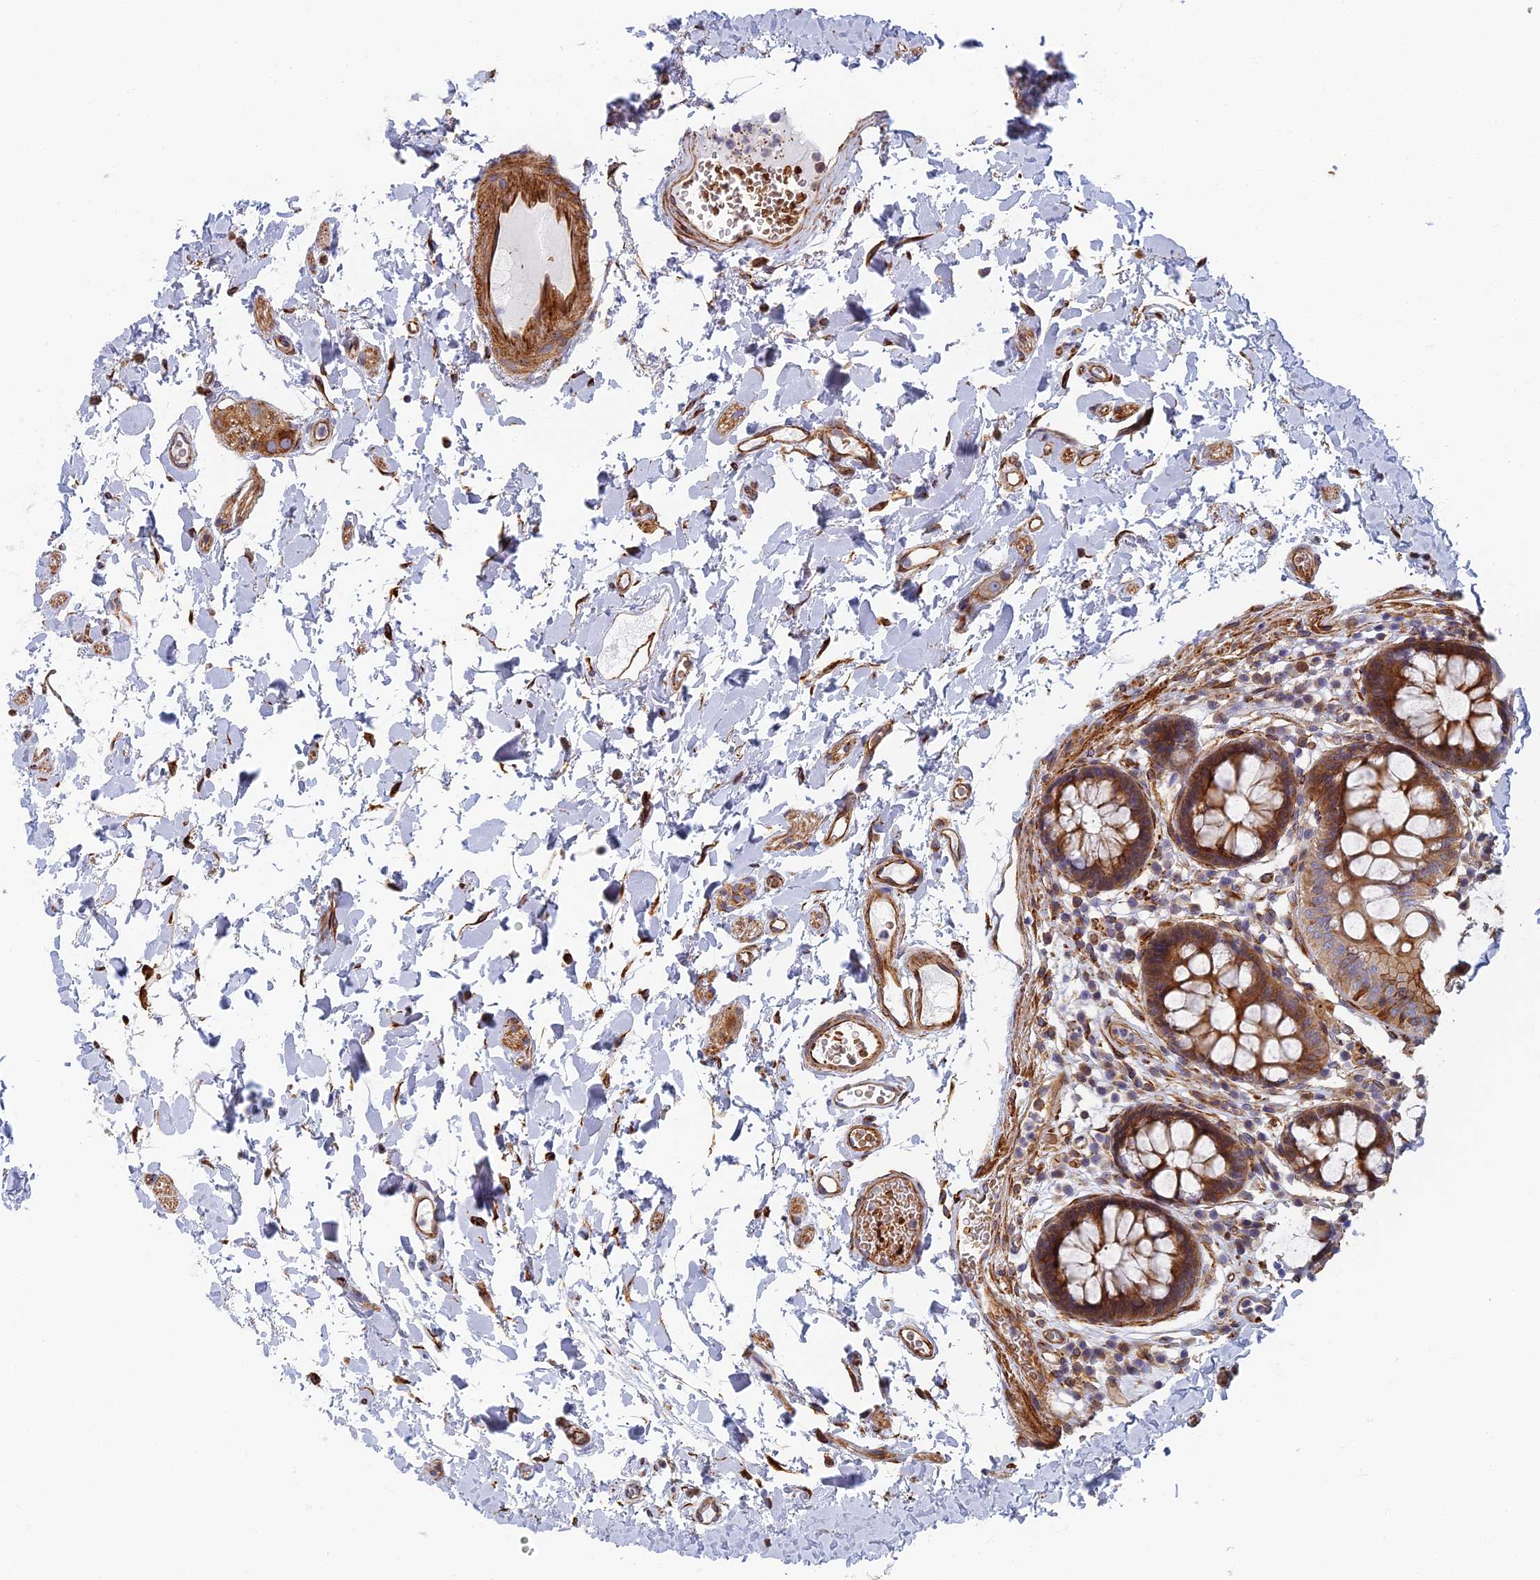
{"staining": {"intensity": "moderate", "quantity": ">75%", "location": "cytoplasmic/membranous"}, "tissue": "colon", "cell_type": "Endothelial cells", "image_type": "normal", "snomed": [{"axis": "morphology", "description": "Normal tissue, NOS"}, {"axis": "topography", "description": "Colon"}], "caption": "Endothelial cells exhibit moderate cytoplasmic/membranous staining in about >75% of cells in unremarkable colon.", "gene": "ABCB10", "patient": {"sex": "male", "age": 84}}